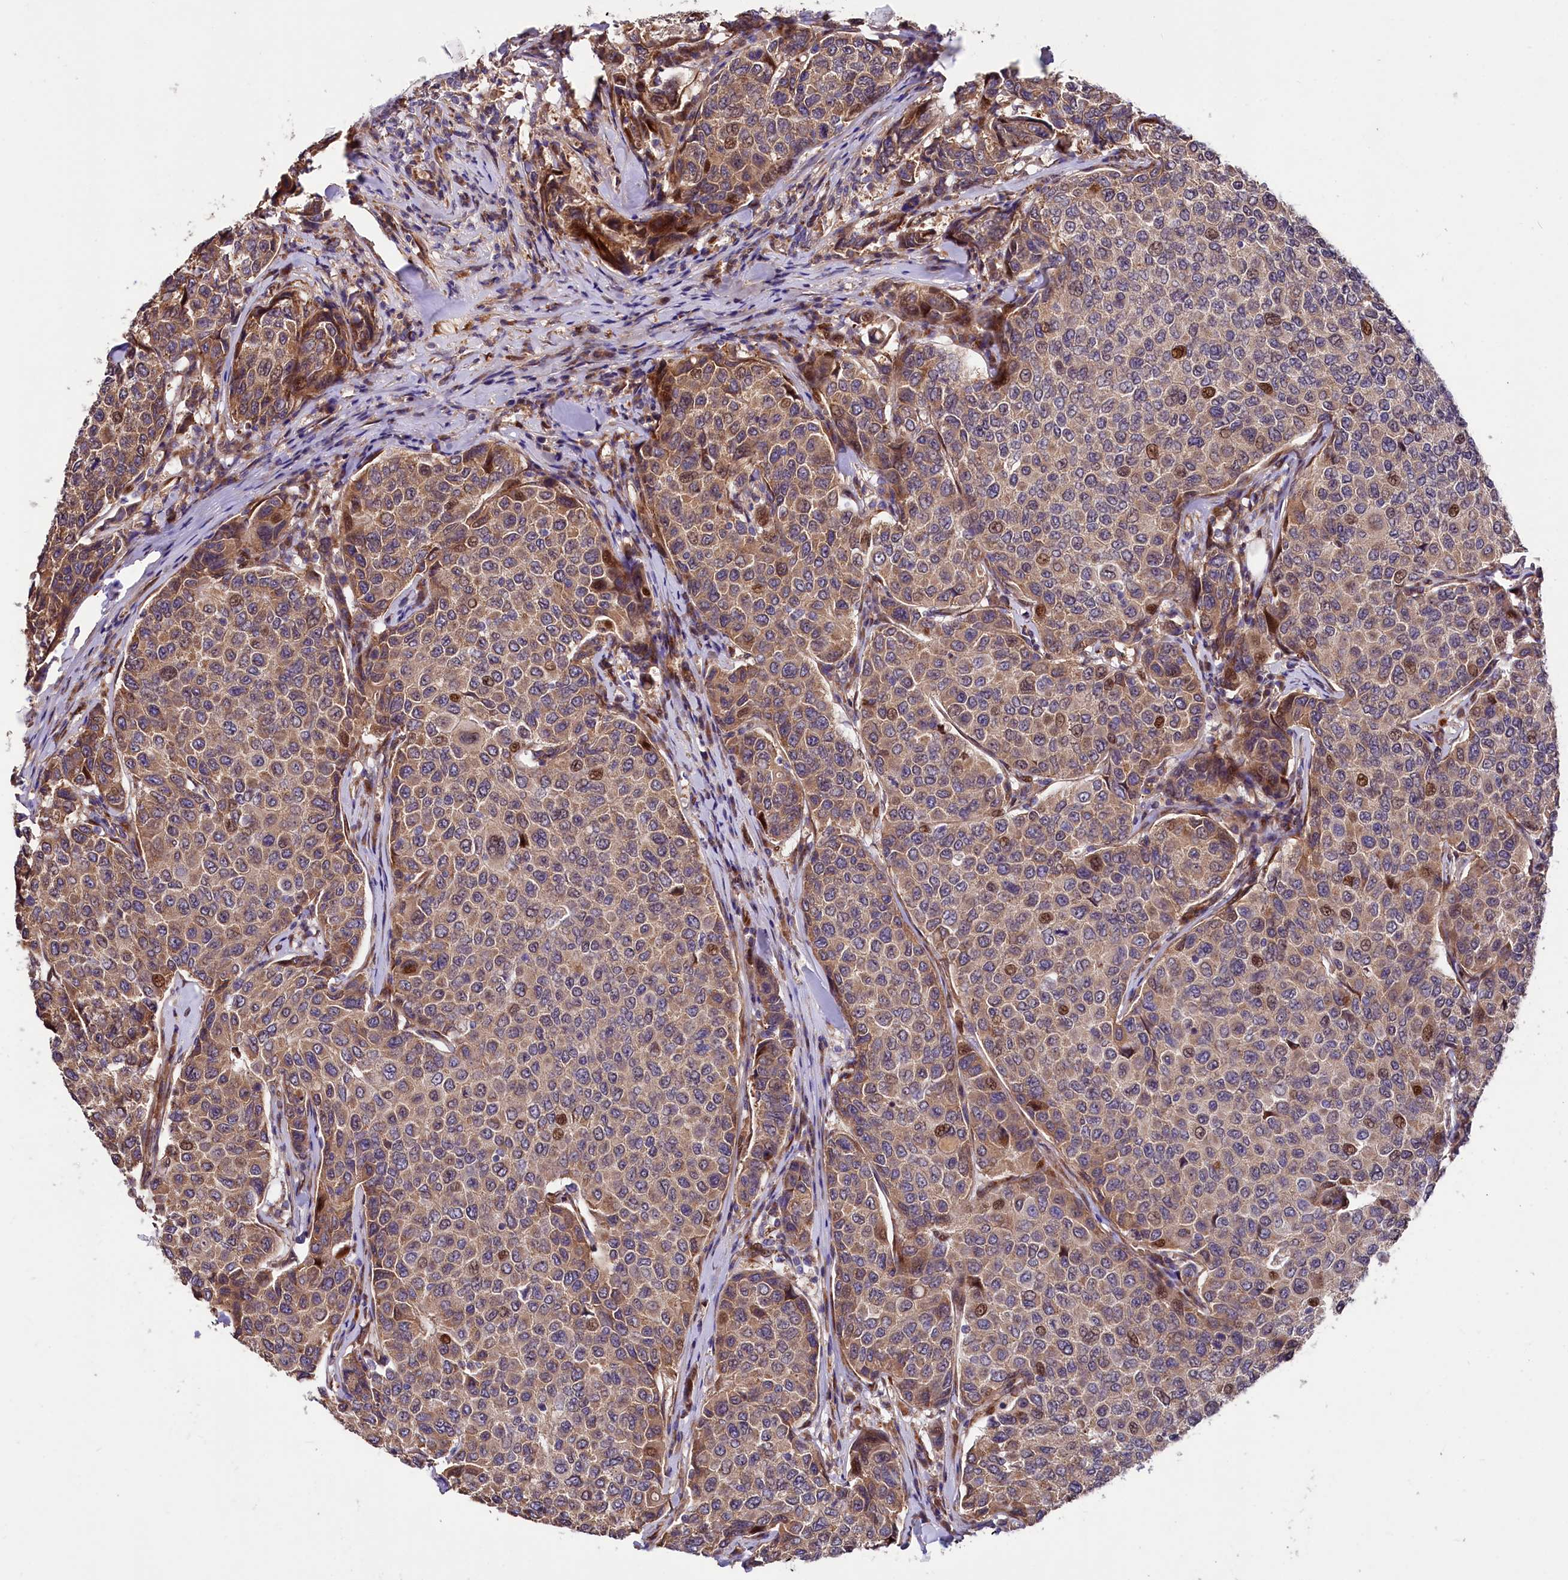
{"staining": {"intensity": "moderate", "quantity": ">75%", "location": "cytoplasmic/membranous,nuclear"}, "tissue": "breast cancer", "cell_type": "Tumor cells", "image_type": "cancer", "snomed": [{"axis": "morphology", "description": "Duct carcinoma"}, {"axis": "topography", "description": "Breast"}], "caption": "Invasive ductal carcinoma (breast) stained for a protein shows moderate cytoplasmic/membranous and nuclear positivity in tumor cells.", "gene": "PDZRN3", "patient": {"sex": "female", "age": 55}}